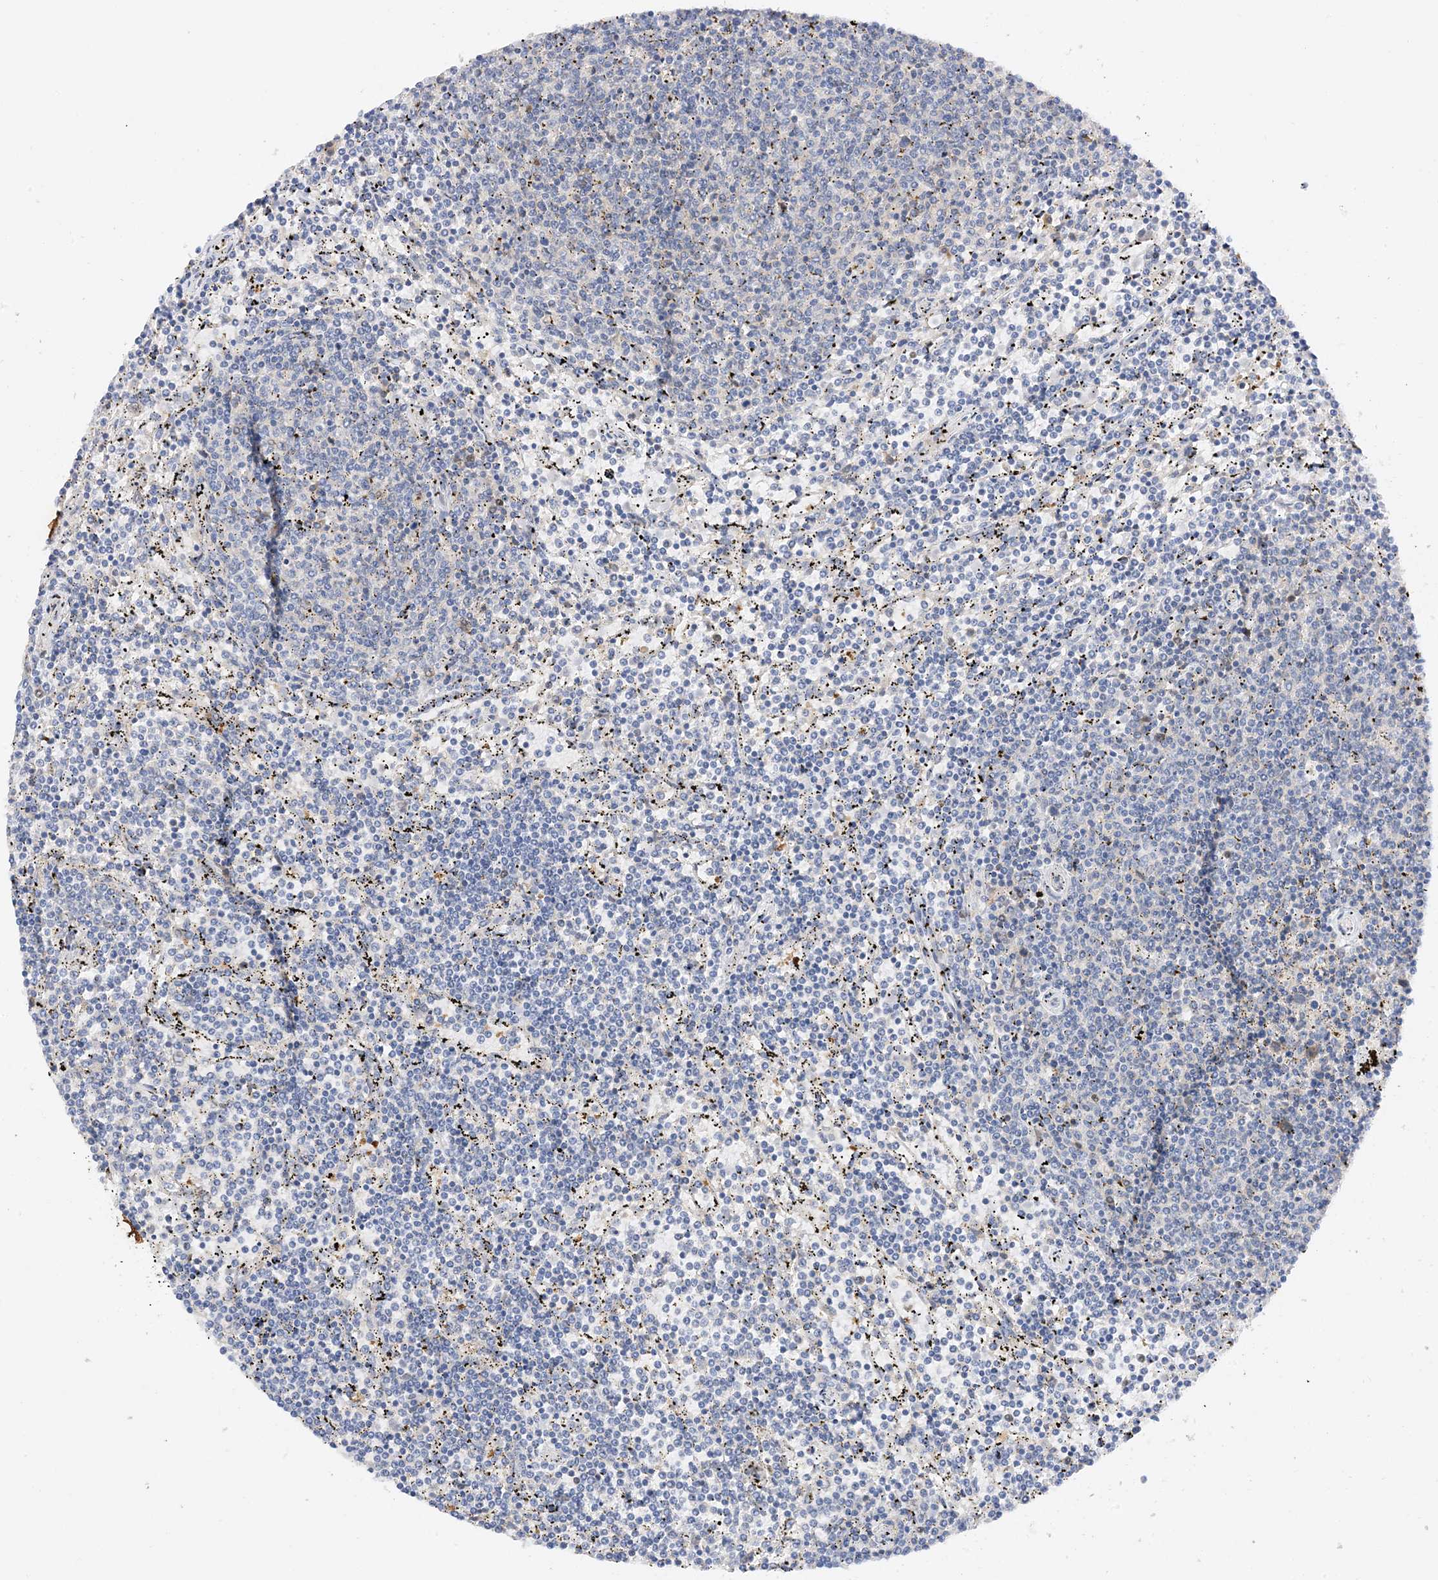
{"staining": {"intensity": "negative", "quantity": "none", "location": "none"}, "tissue": "lymphoma", "cell_type": "Tumor cells", "image_type": "cancer", "snomed": [{"axis": "morphology", "description": "Malignant lymphoma, non-Hodgkin's type, Low grade"}, {"axis": "topography", "description": "Spleen"}], "caption": "This is an immunohistochemistry image of human lymphoma. There is no expression in tumor cells.", "gene": "ARV1", "patient": {"sex": "female", "age": 50}}